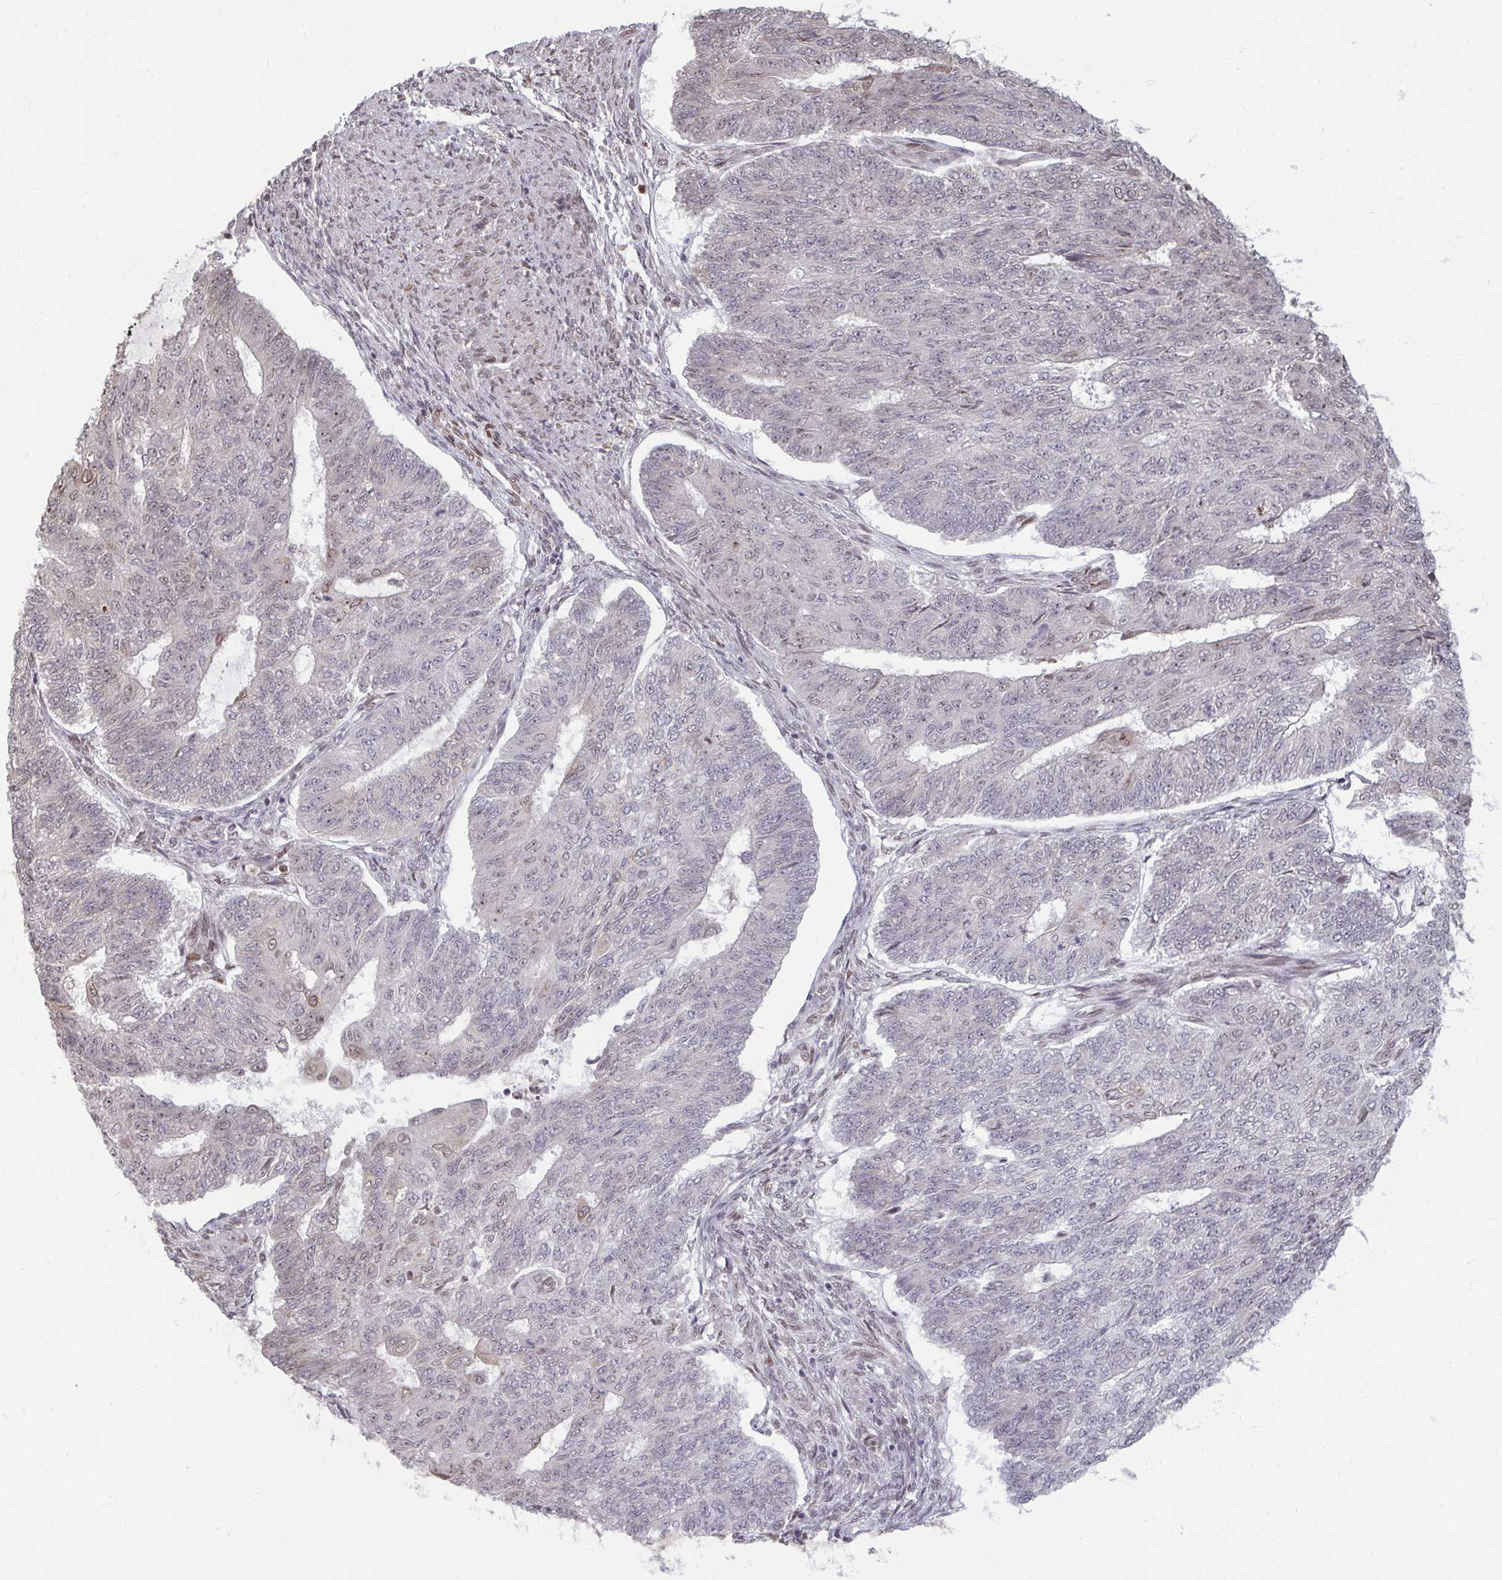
{"staining": {"intensity": "weak", "quantity": "<25%", "location": "nuclear"}, "tissue": "endometrial cancer", "cell_type": "Tumor cells", "image_type": "cancer", "snomed": [{"axis": "morphology", "description": "Adenocarcinoma, NOS"}, {"axis": "topography", "description": "Endometrium"}], "caption": "IHC of adenocarcinoma (endometrial) demonstrates no expression in tumor cells.", "gene": "UXT", "patient": {"sex": "female", "age": 32}}